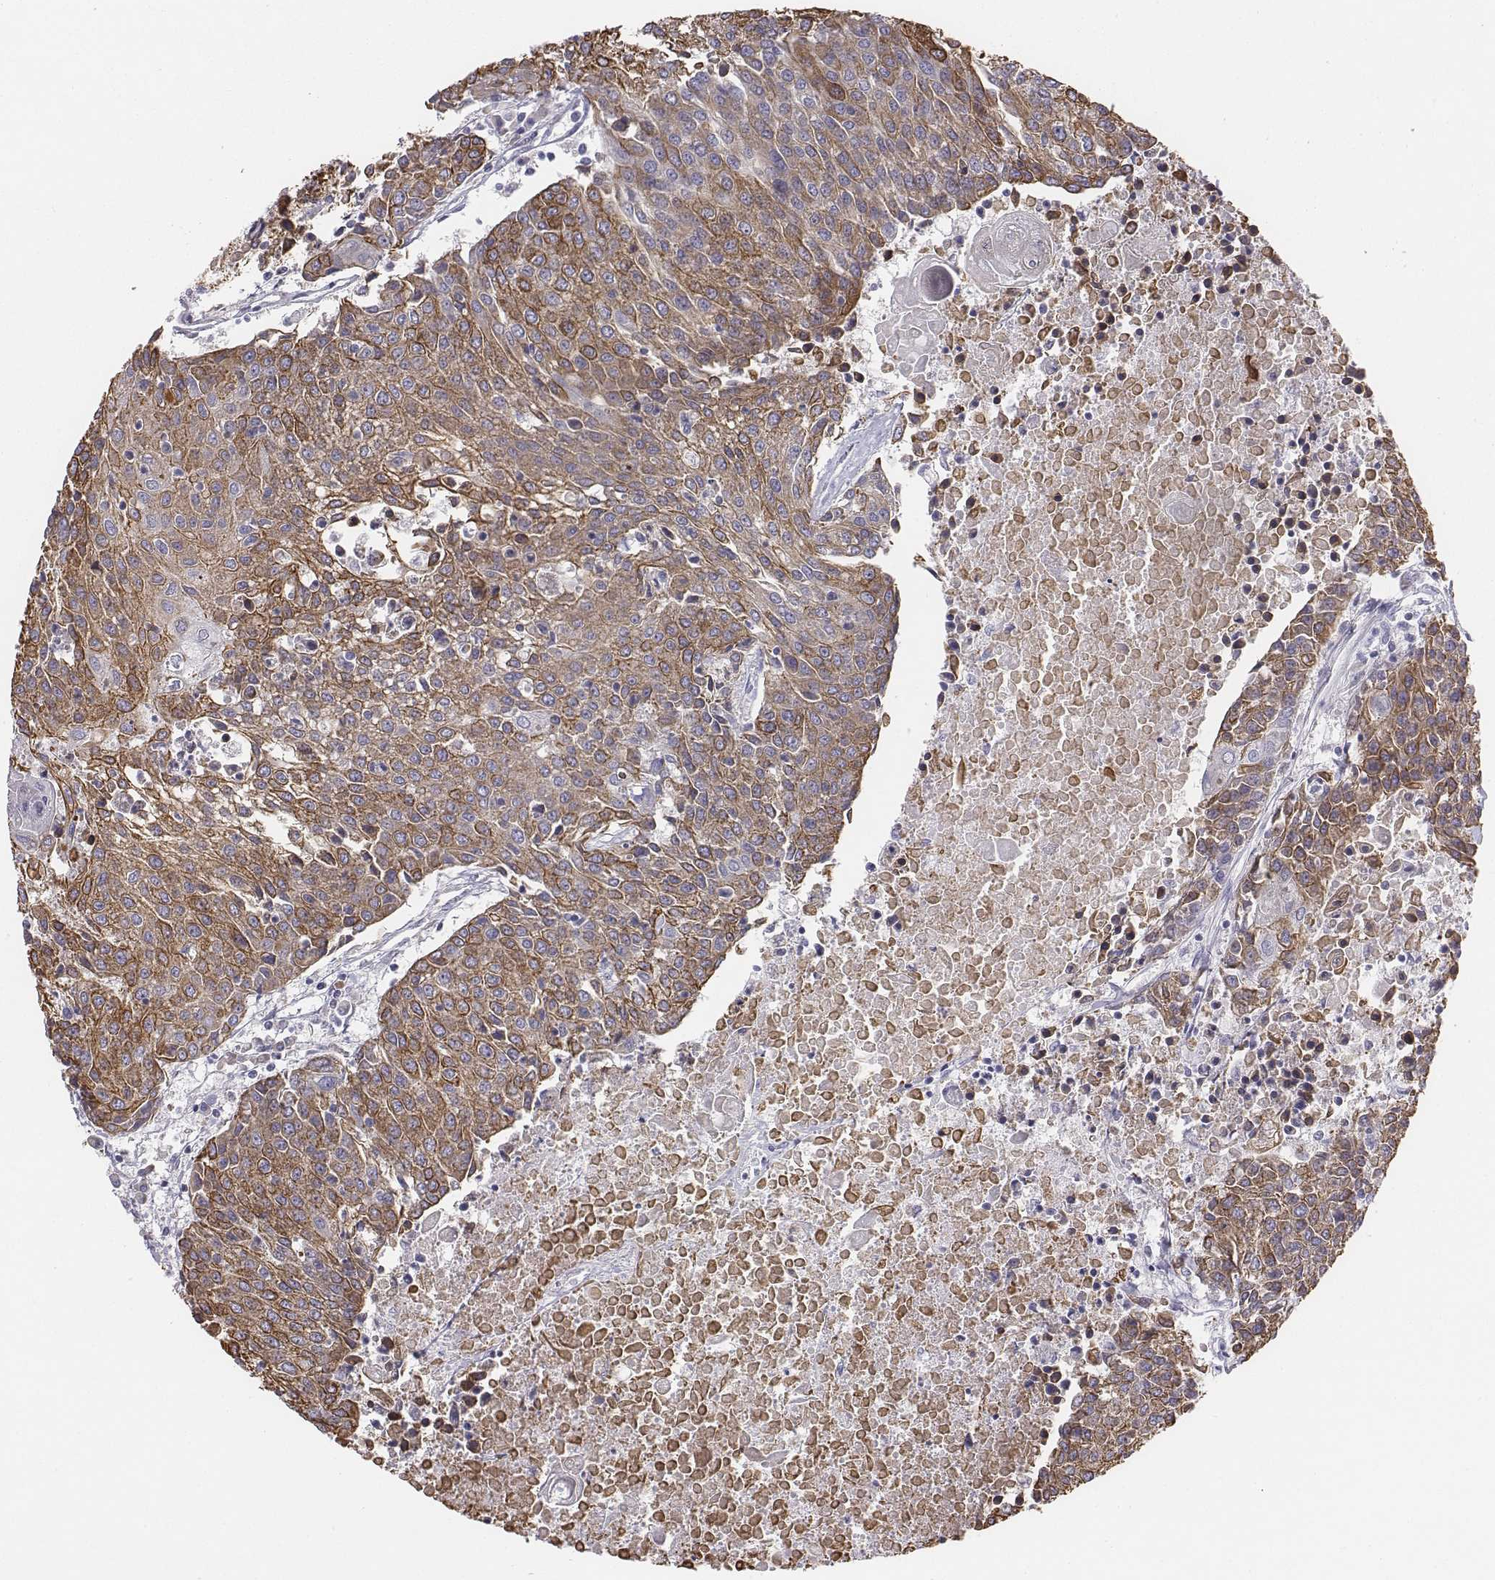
{"staining": {"intensity": "moderate", "quantity": "25%-75%", "location": "cytoplasmic/membranous"}, "tissue": "urothelial cancer", "cell_type": "Tumor cells", "image_type": "cancer", "snomed": [{"axis": "morphology", "description": "Urothelial carcinoma, High grade"}, {"axis": "topography", "description": "Urinary bladder"}], "caption": "A brown stain highlights moderate cytoplasmic/membranous positivity of a protein in human urothelial carcinoma (high-grade) tumor cells.", "gene": "CHST14", "patient": {"sex": "female", "age": 85}}